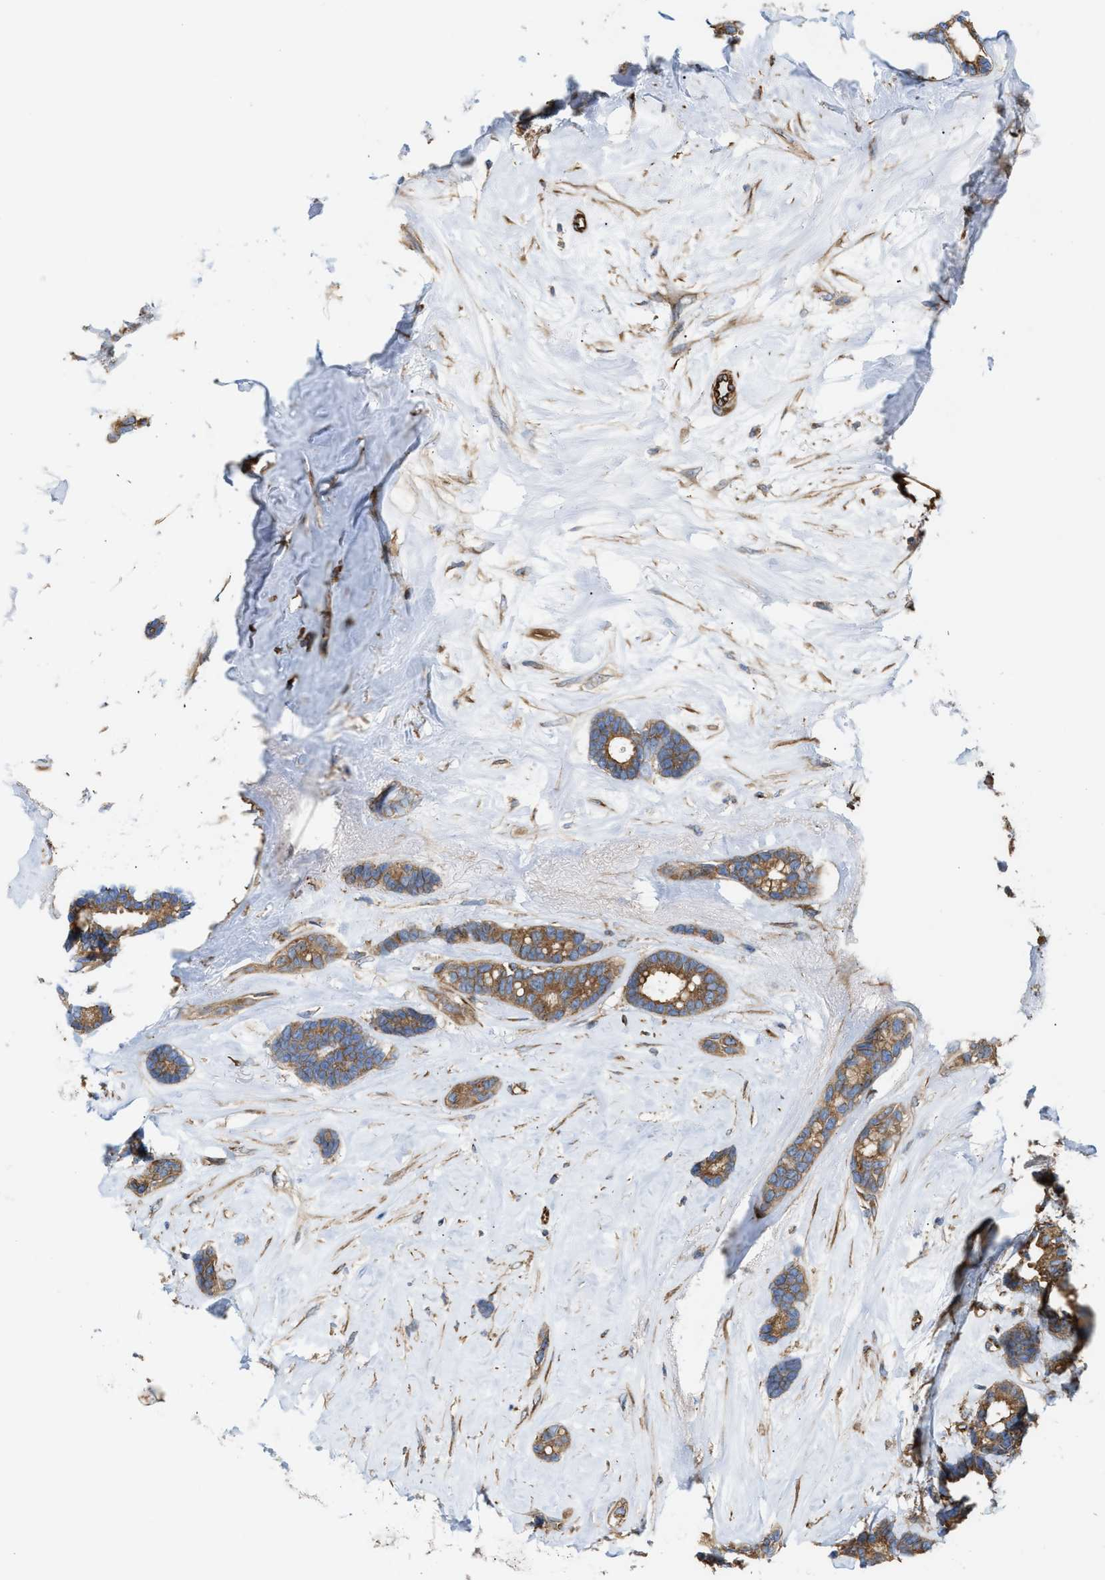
{"staining": {"intensity": "moderate", "quantity": ">75%", "location": "cytoplasmic/membranous"}, "tissue": "breast cancer", "cell_type": "Tumor cells", "image_type": "cancer", "snomed": [{"axis": "morphology", "description": "Duct carcinoma"}, {"axis": "topography", "description": "Breast"}], "caption": "Immunohistochemistry (DAB) staining of breast cancer (invasive ductal carcinoma) reveals moderate cytoplasmic/membranous protein staining in about >75% of tumor cells. The staining is performed using DAB brown chromogen to label protein expression. The nuclei are counter-stained blue using hematoxylin.", "gene": "EPS15L1", "patient": {"sex": "female", "age": 87}}